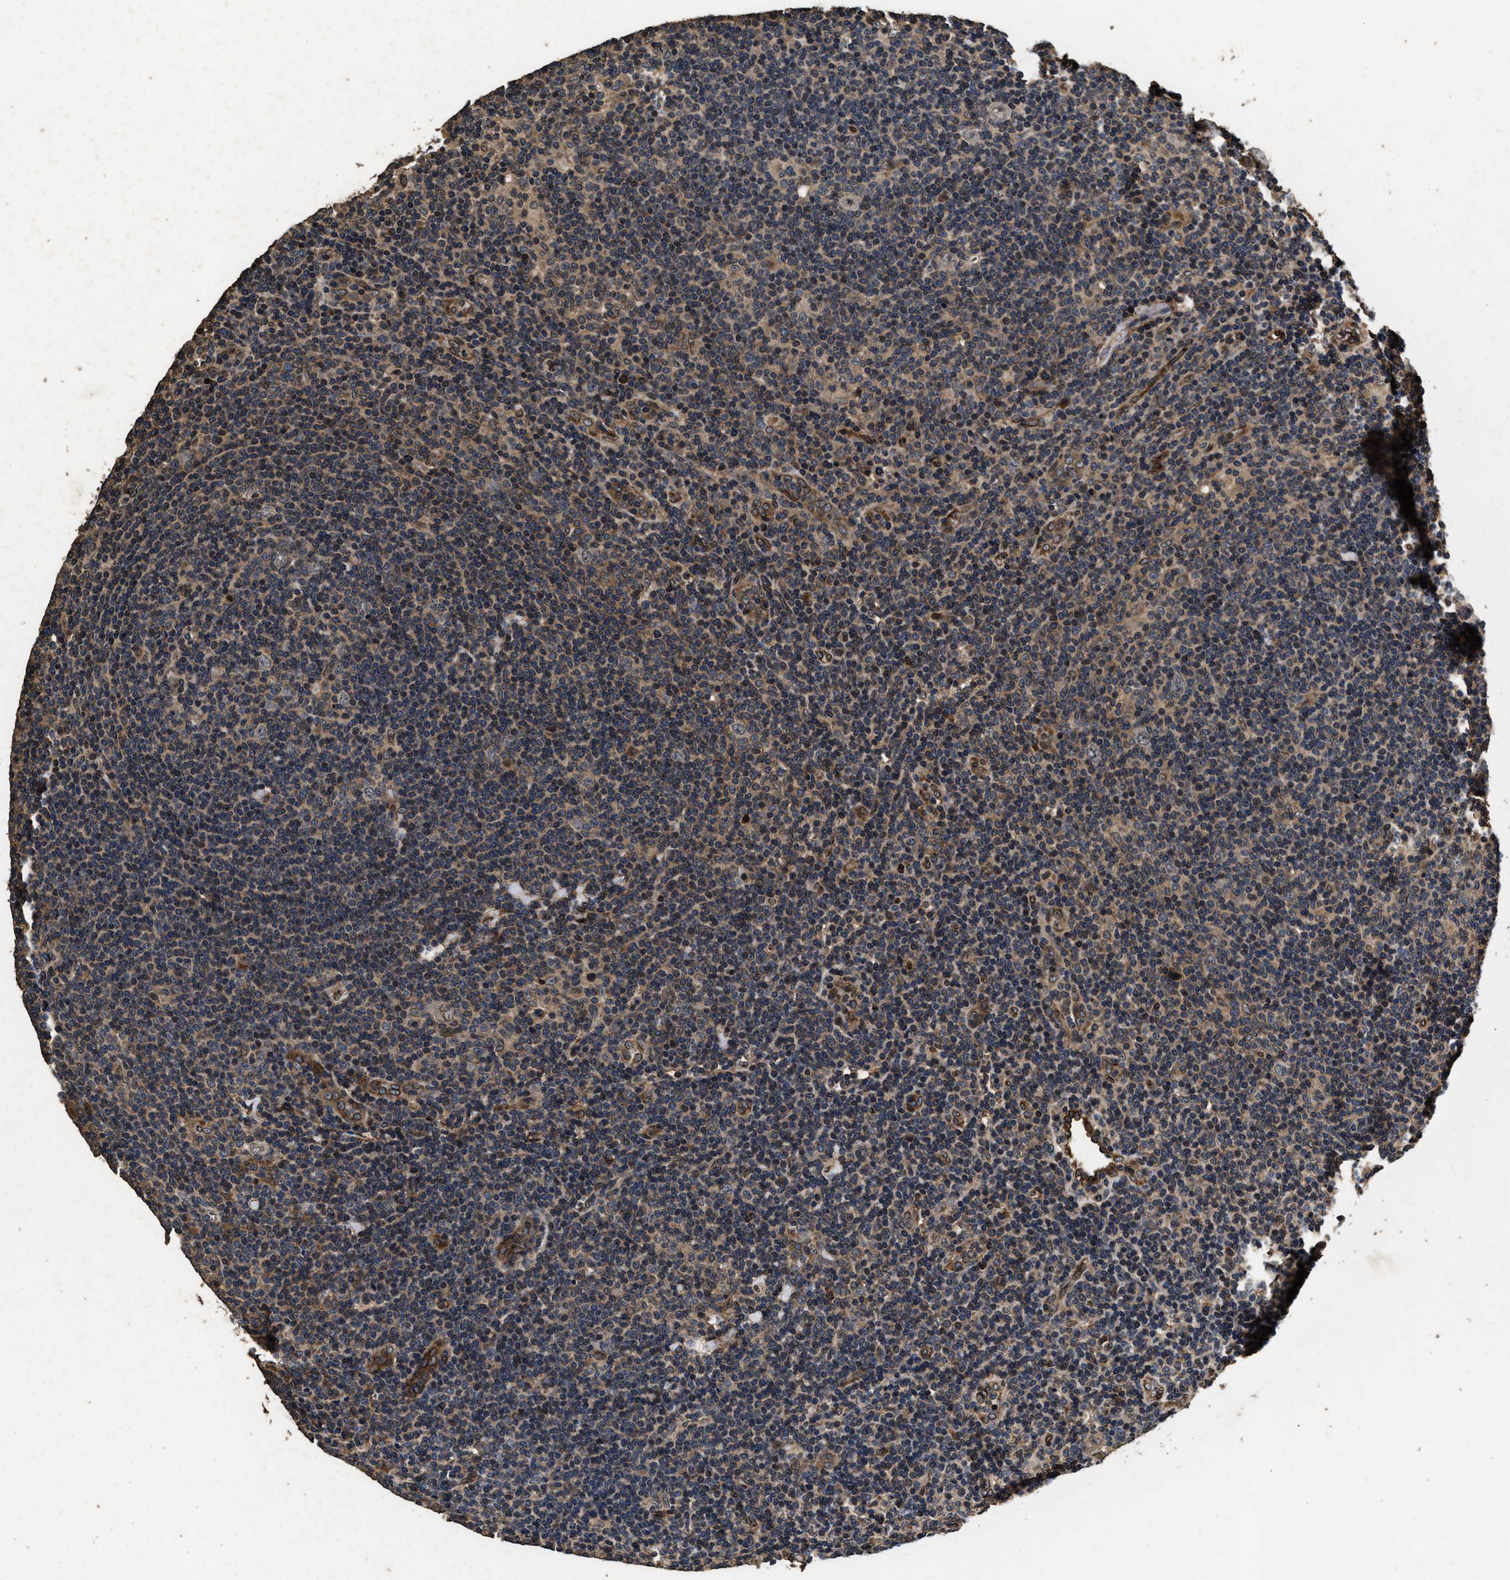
{"staining": {"intensity": "weak", "quantity": "<25%", "location": "cytoplasmic/membranous"}, "tissue": "lymphoma", "cell_type": "Tumor cells", "image_type": "cancer", "snomed": [{"axis": "morphology", "description": "Hodgkin's disease, NOS"}, {"axis": "topography", "description": "Lymph node"}], "caption": "Immunohistochemistry image of neoplastic tissue: lymphoma stained with DAB shows no significant protein expression in tumor cells.", "gene": "ACCS", "patient": {"sex": "female", "age": 57}}